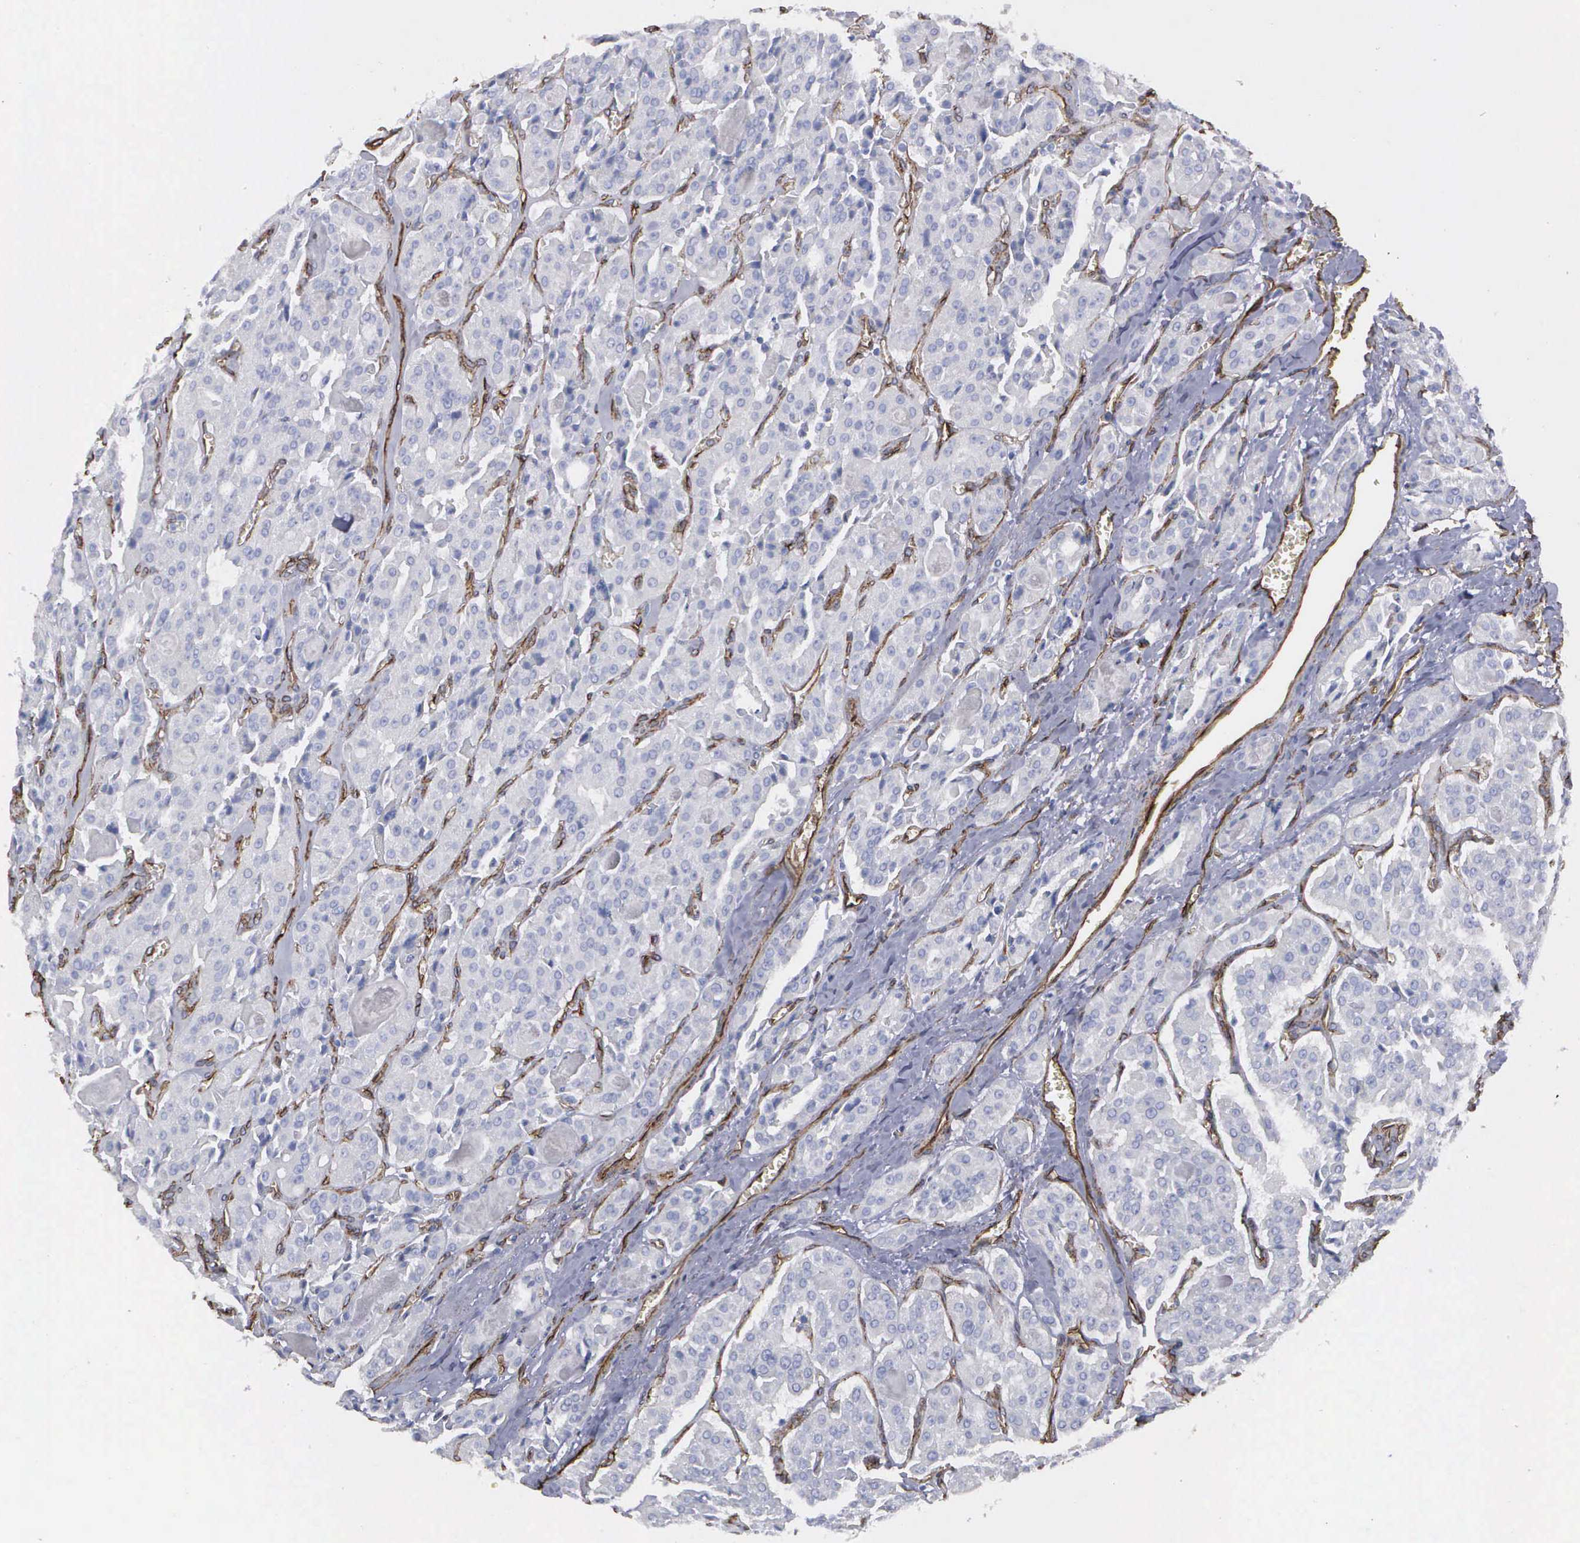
{"staining": {"intensity": "negative", "quantity": "none", "location": "none"}, "tissue": "thyroid cancer", "cell_type": "Tumor cells", "image_type": "cancer", "snomed": [{"axis": "morphology", "description": "Carcinoma, NOS"}, {"axis": "topography", "description": "Thyroid gland"}], "caption": "Histopathology image shows no significant protein expression in tumor cells of thyroid carcinoma. (DAB IHC, high magnification).", "gene": "MAGEB10", "patient": {"sex": "male", "age": 76}}